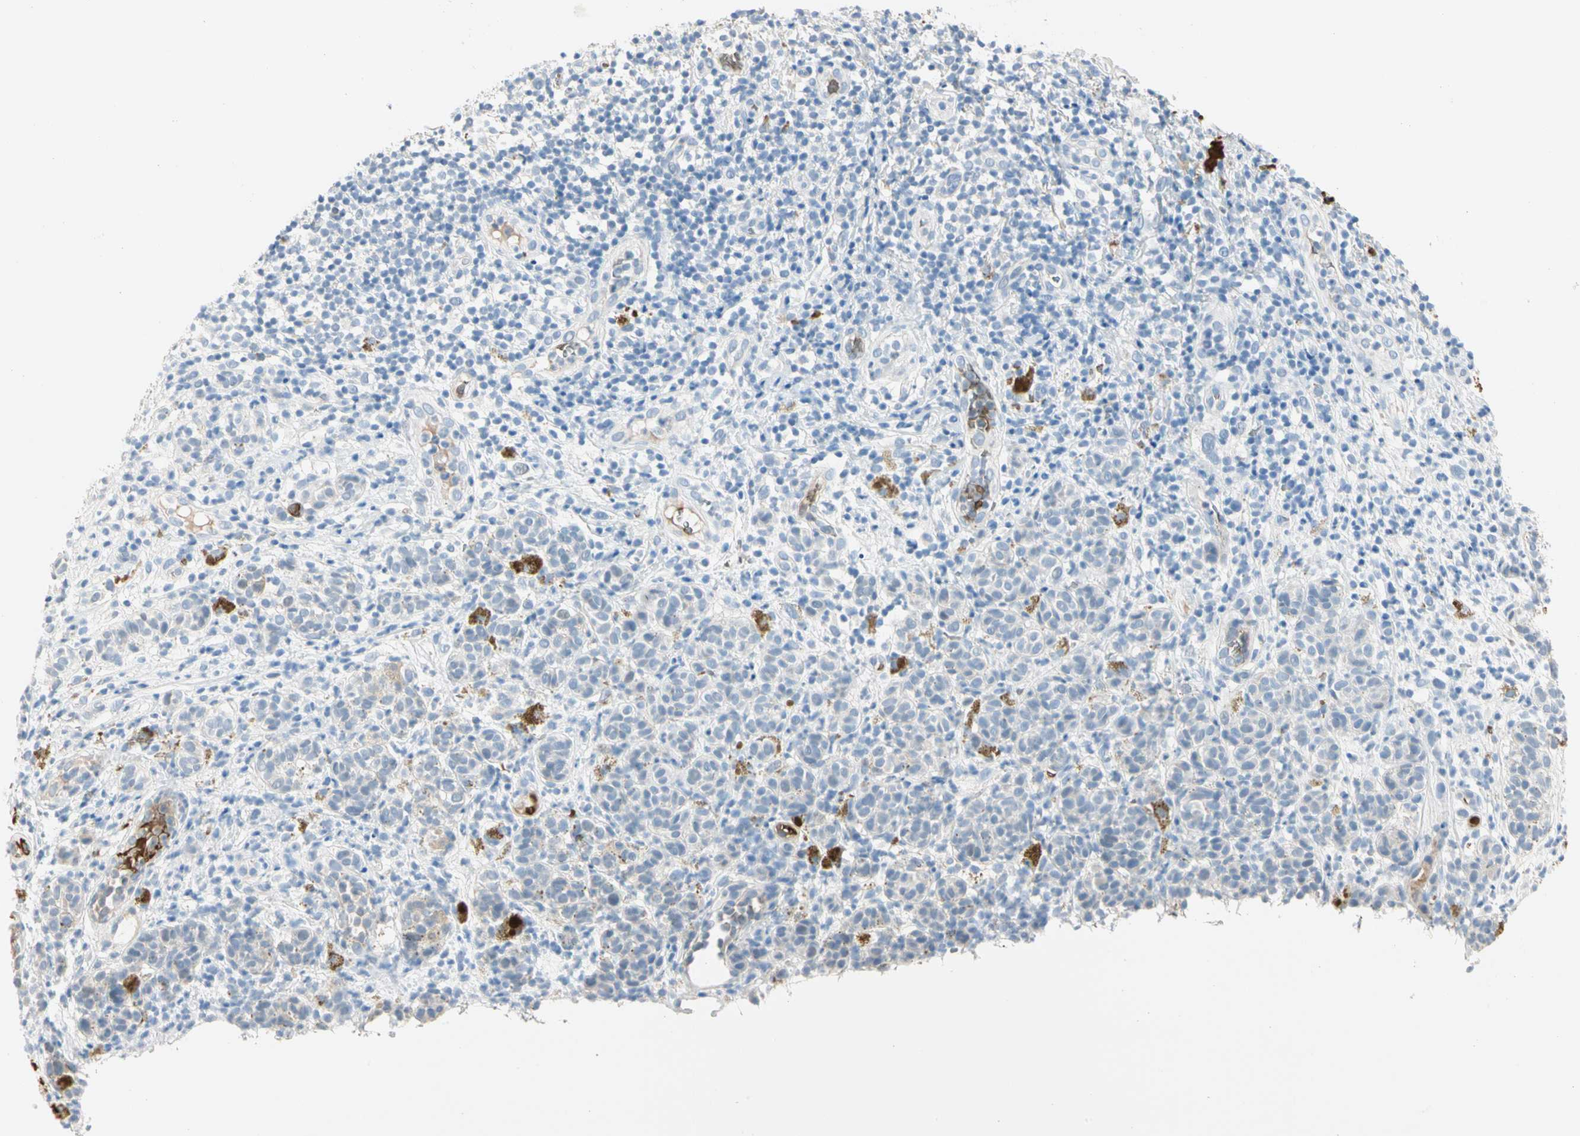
{"staining": {"intensity": "negative", "quantity": "none", "location": "none"}, "tissue": "melanoma", "cell_type": "Tumor cells", "image_type": "cancer", "snomed": [{"axis": "morphology", "description": "Malignant melanoma, NOS"}, {"axis": "topography", "description": "Skin"}], "caption": "This histopathology image is of melanoma stained with IHC to label a protein in brown with the nuclei are counter-stained blue. There is no expression in tumor cells.", "gene": "CA1", "patient": {"sex": "male", "age": 64}}